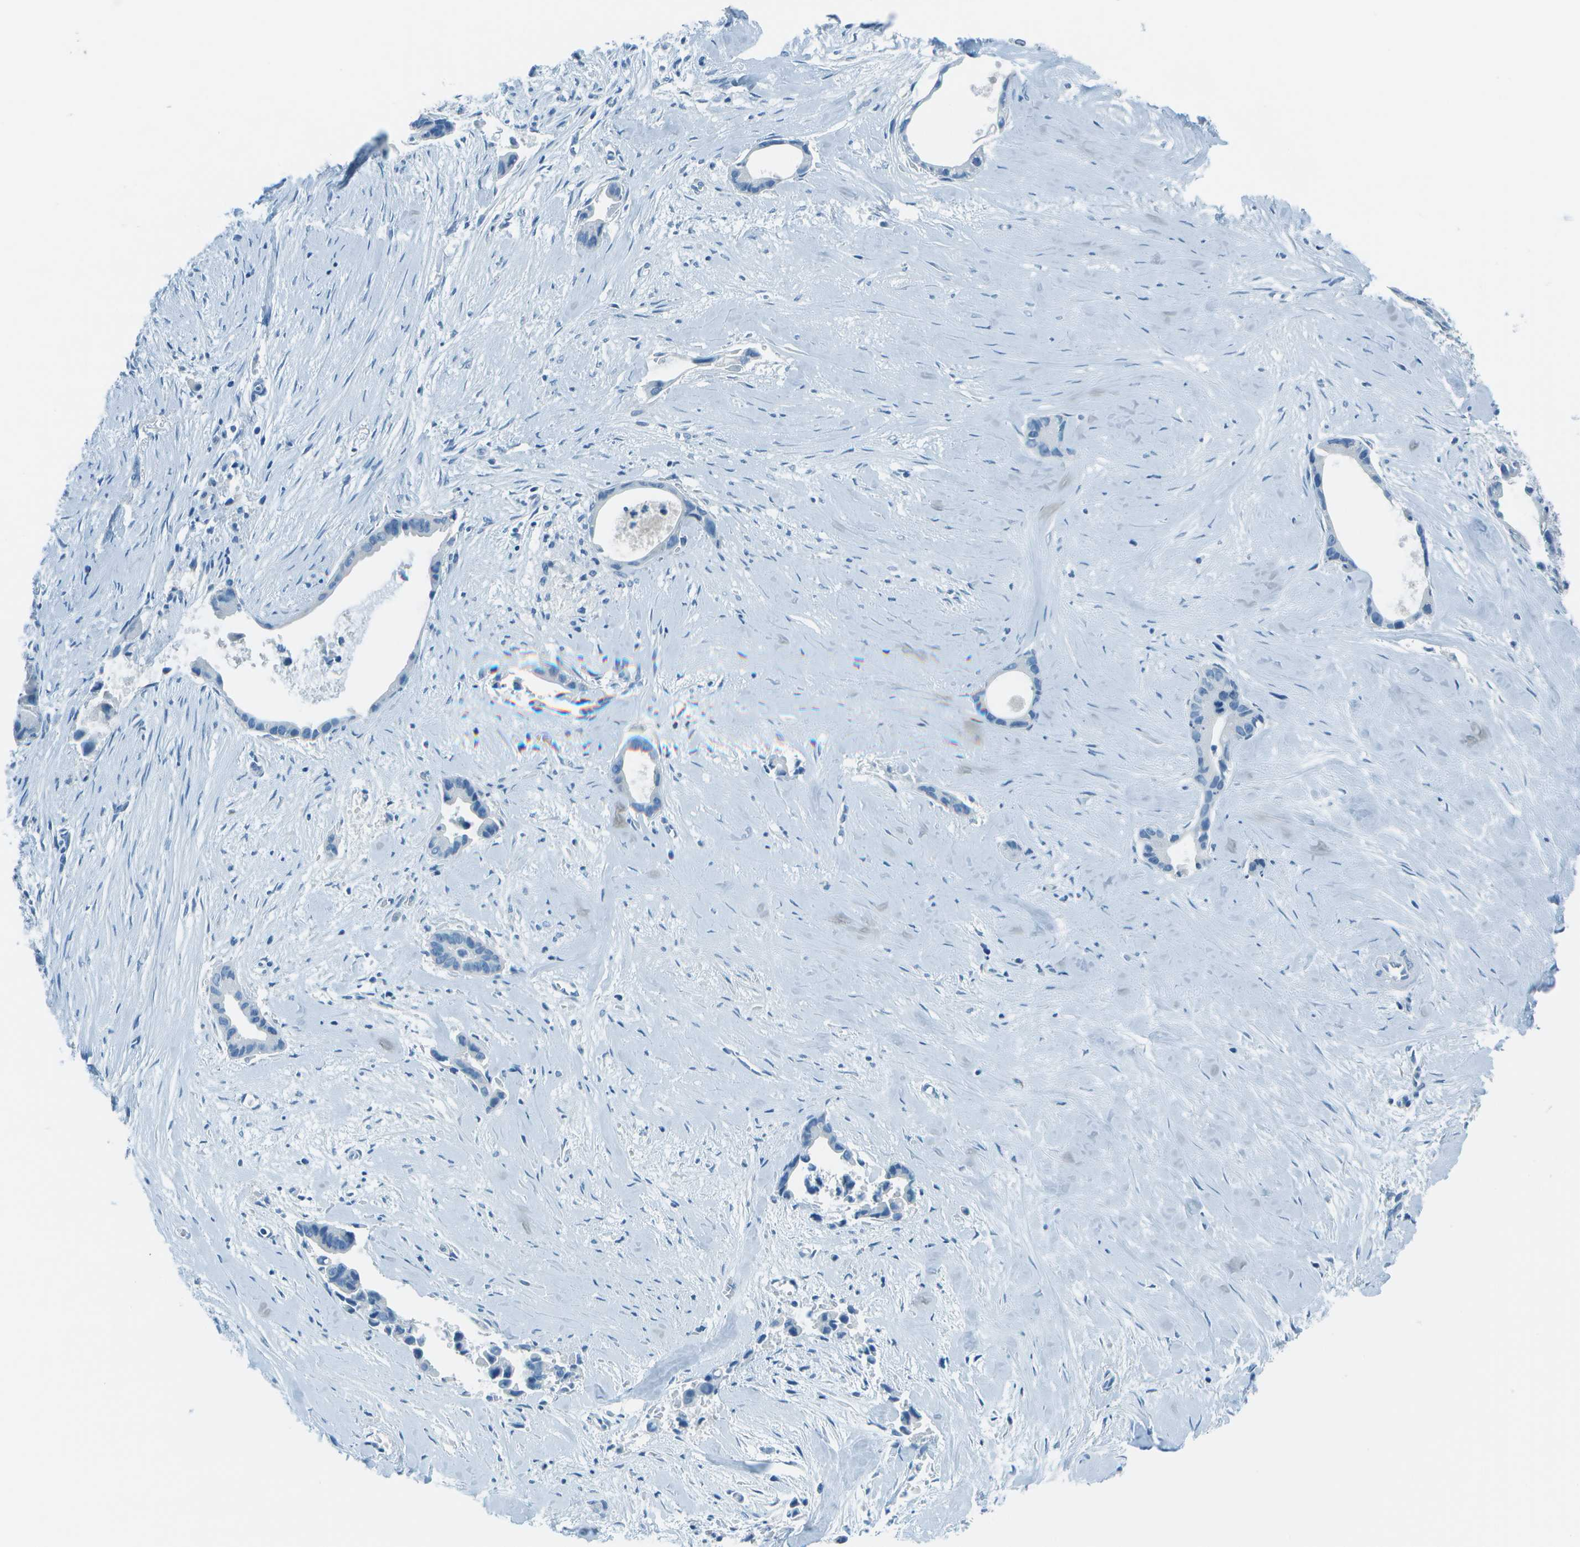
{"staining": {"intensity": "negative", "quantity": "none", "location": "none"}, "tissue": "liver cancer", "cell_type": "Tumor cells", "image_type": "cancer", "snomed": [{"axis": "morphology", "description": "Cholangiocarcinoma"}, {"axis": "topography", "description": "Liver"}], "caption": "Photomicrograph shows no significant protein staining in tumor cells of cholangiocarcinoma (liver).", "gene": "FGF1", "patient": {"sex": "female", "age": 55}}